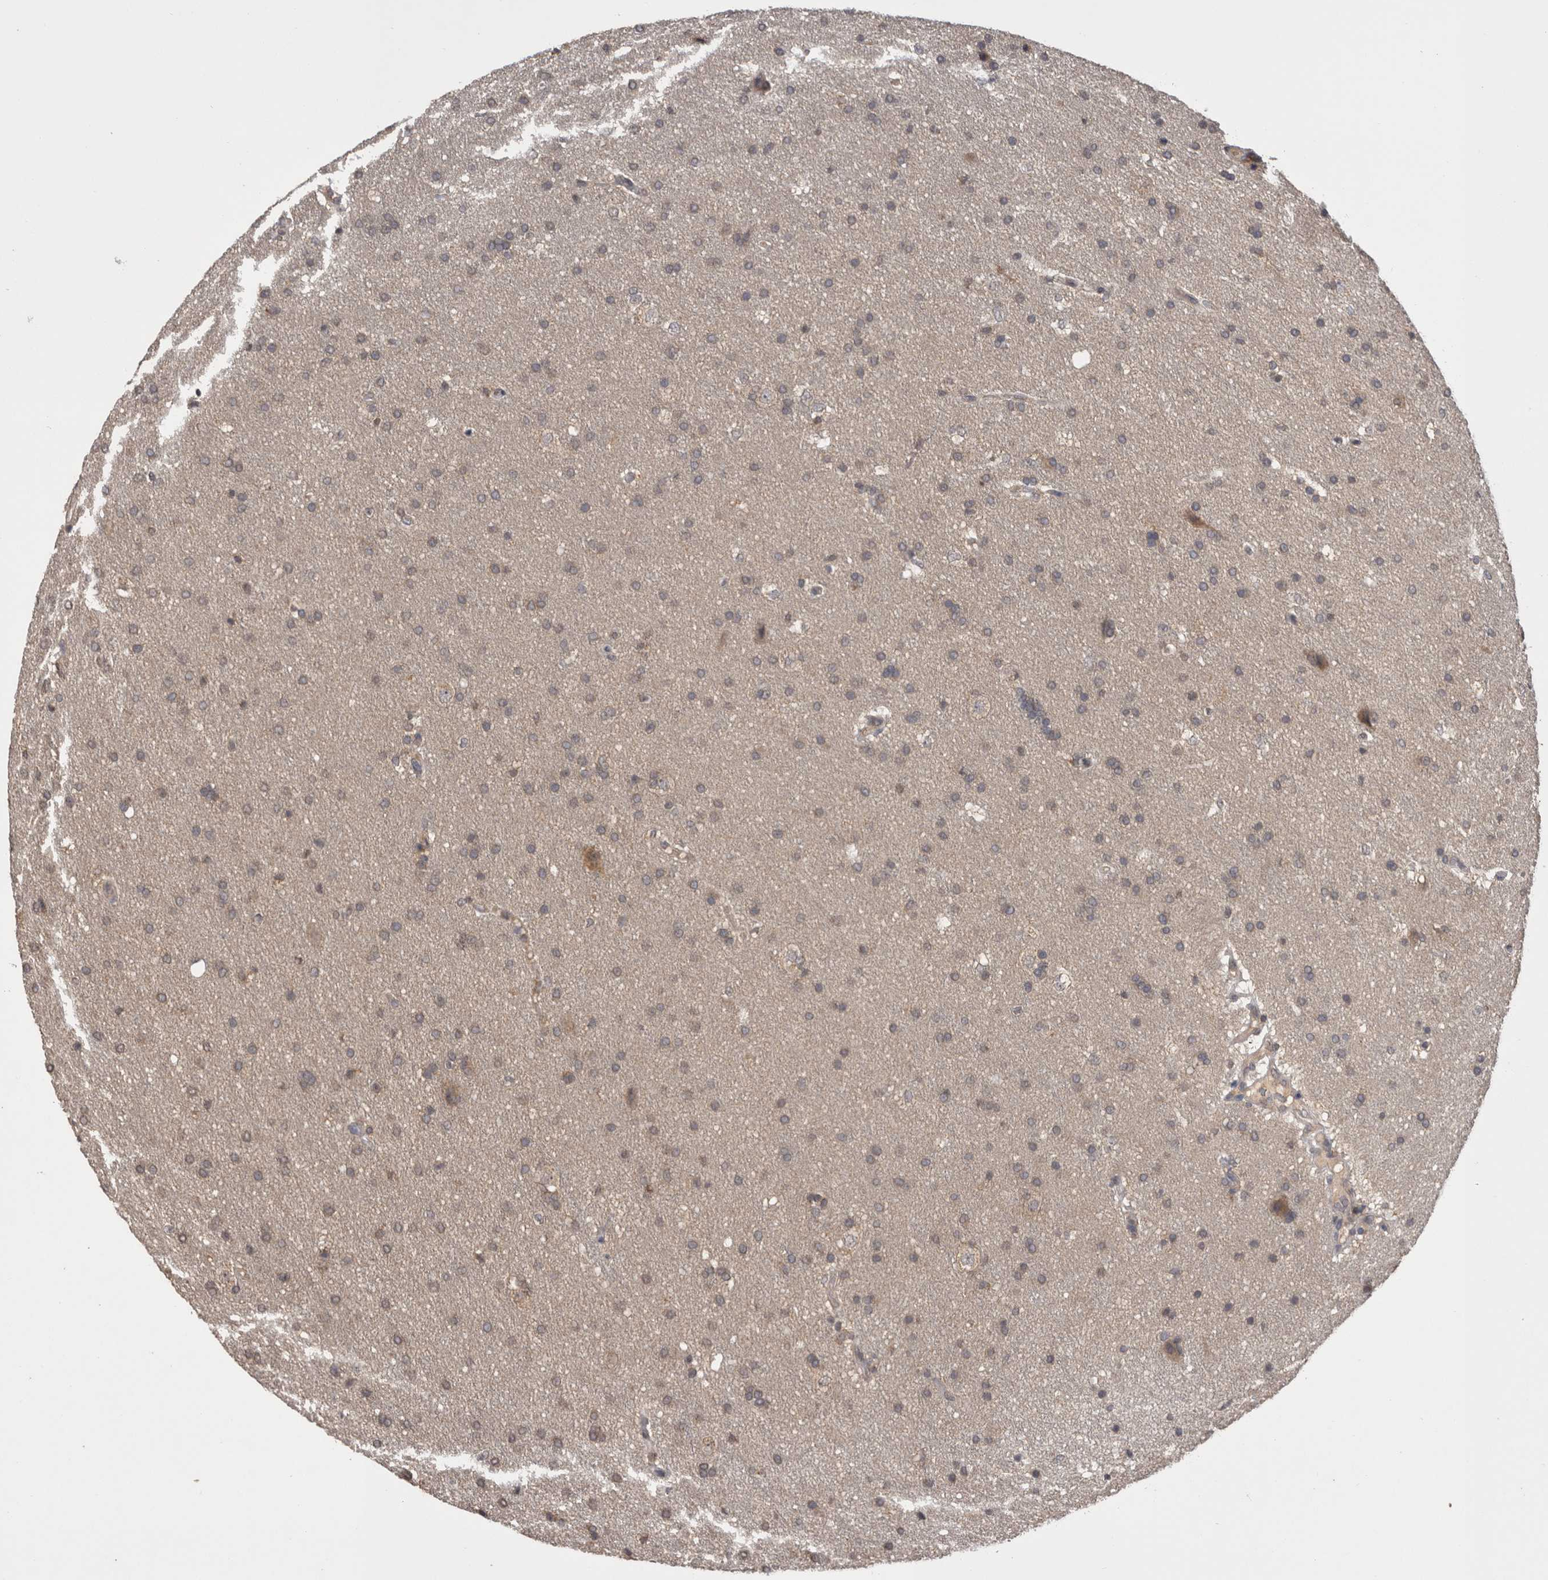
{"staining": {"intensity": "weak", "quantity": "25%-75%", "location": "cytoplasmic/membranous"}, "tissue": "glioma", "cell_type": "Tumor cells", "image_type": "cancer", "snomed": [{"axis": "morphology", "description": "Glioma, malignant, Low grade"}, {"axis": "topography", "description": "Brain"}], "caption": "An image showing weak cytoplasmic/membranous staining in approximately 25%-75% of tumor cells in glioma, as visualized by brown immunohistochemical staining.", "gene": "PREP", "patient": {"sex": "female", "age": 37}}